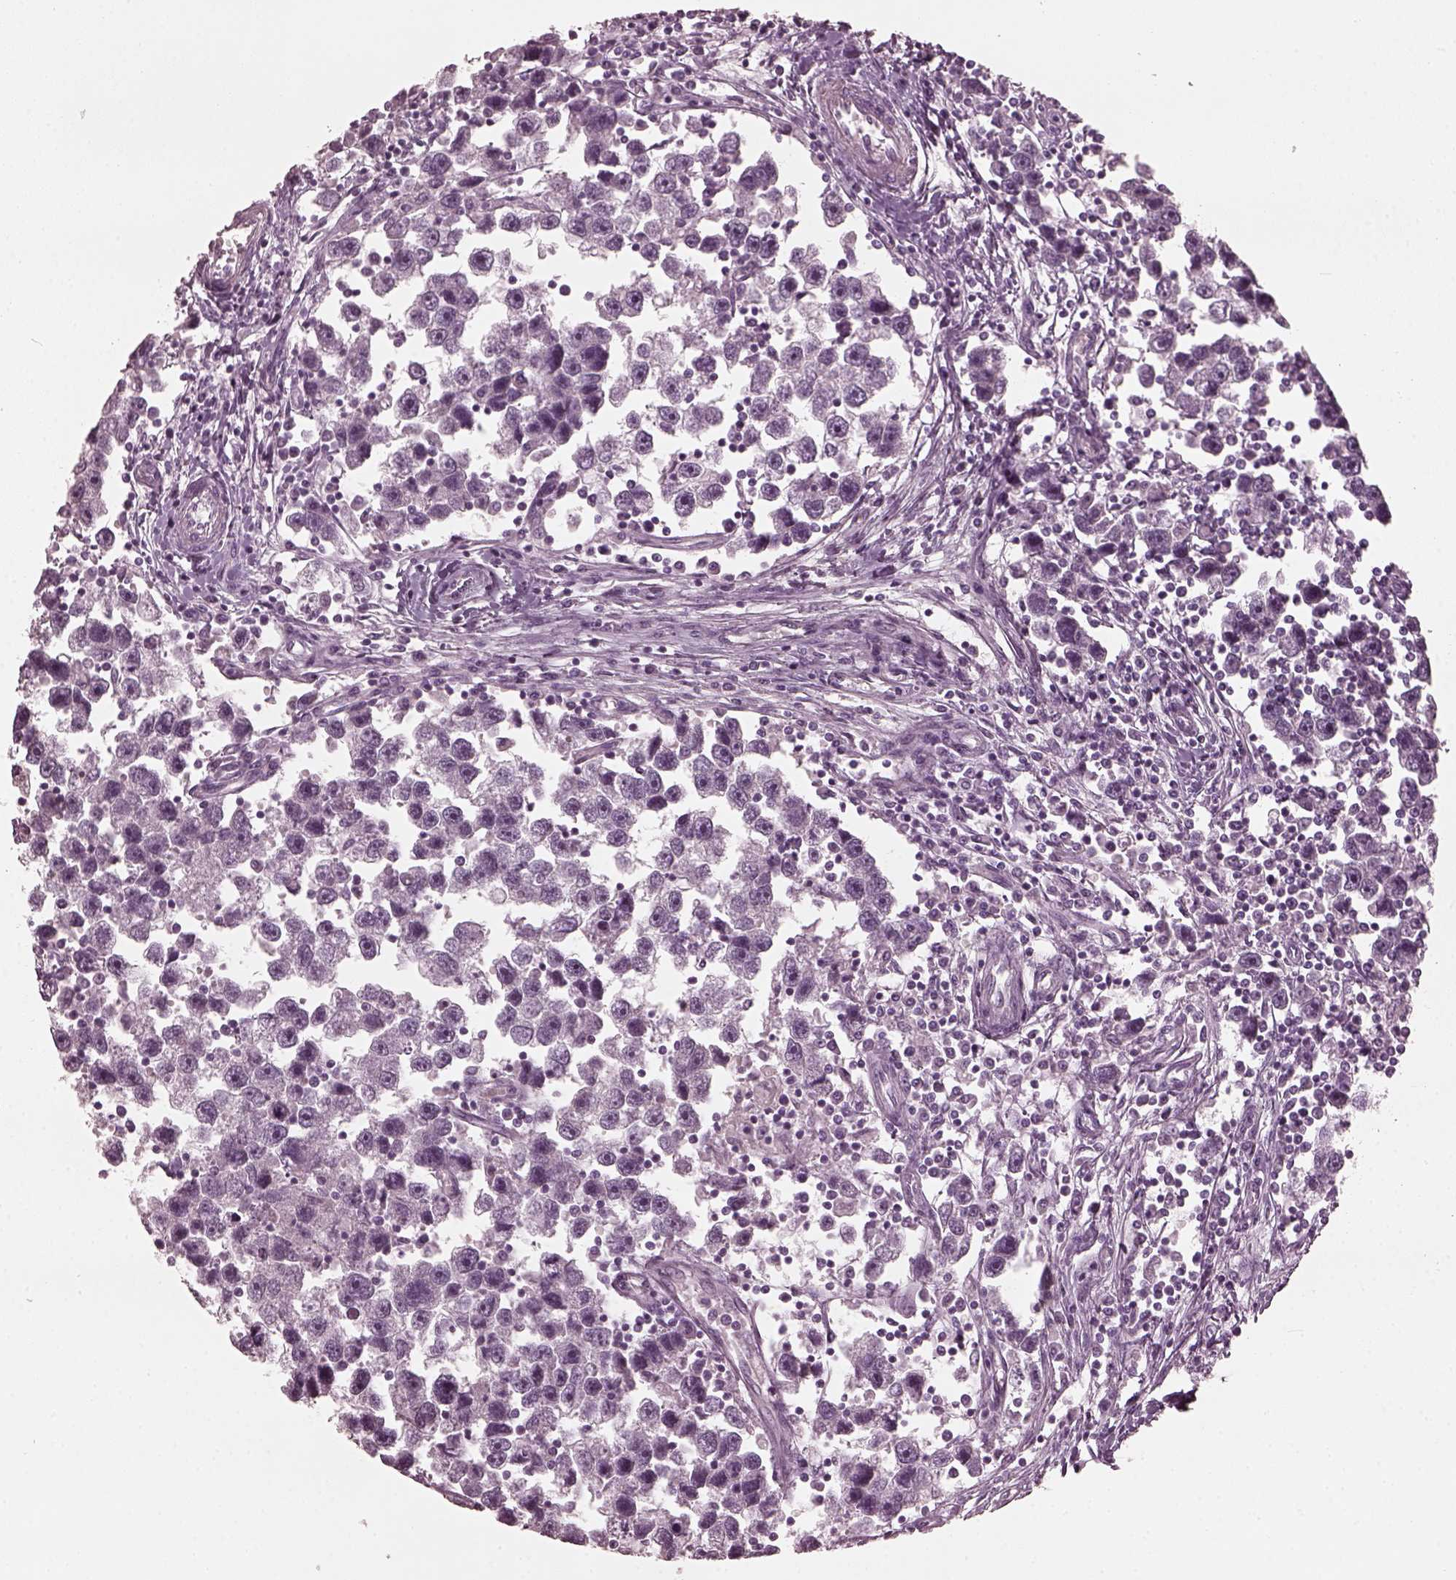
{"staining": {"intensity": "negative", "quantity": "none", "location": "none"}, "tissue": "testis cancer", "cell_type": "Tumor cells", "image_type": "cancer", "snomed": [{"axis": "morphology", "description": "Seminoma, NOS"}, {"axis": "topography", "description": "Testis"}], "caption": "Human seminoma (testis) stained for a protein using immunohistochemistry (IHC) exhibits no expression in tumor cells.", "gene": "CCDC170", "patient": {"sex": "male", "age": 30}}